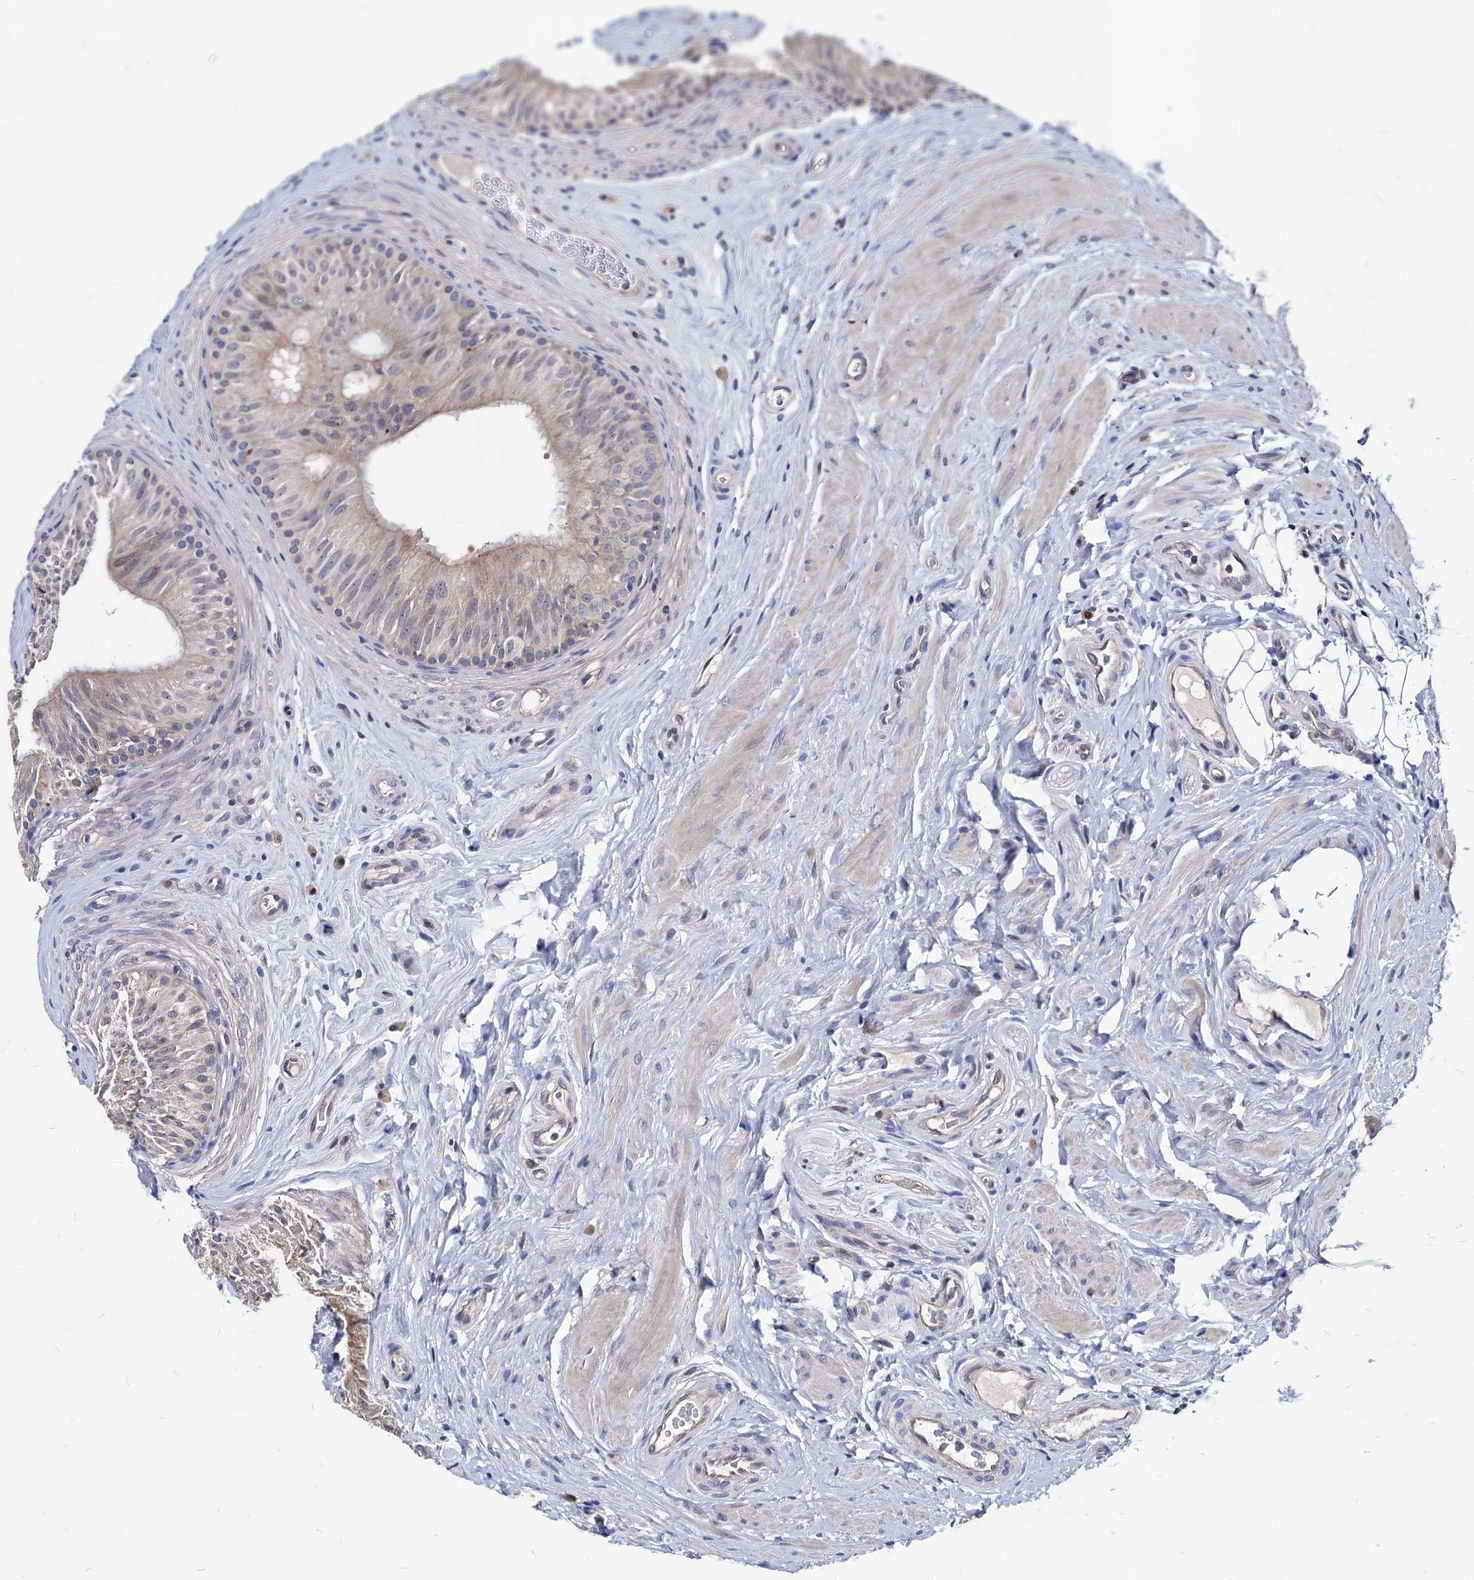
{"staining": {"intensity": "moderate", "quantity": "25%-75%", "location": "cytoplasmic/membranous"}, "tissue": "epididymis", "cell_type": "Glandular cells", "image_type": "normal", "snomed": [{"axis": "morphology", "description": "Normal tissue, NOS"}, {"axis": "topography", "description": "Epididymis"}], "caption": "Moderate cytoplasmic/membranous positivity is seen in about 25%-75% of glandular cells in unremarkable epididymis.", "gene": "CPPED1", "patient": {"sex": "male", "age": 46}}